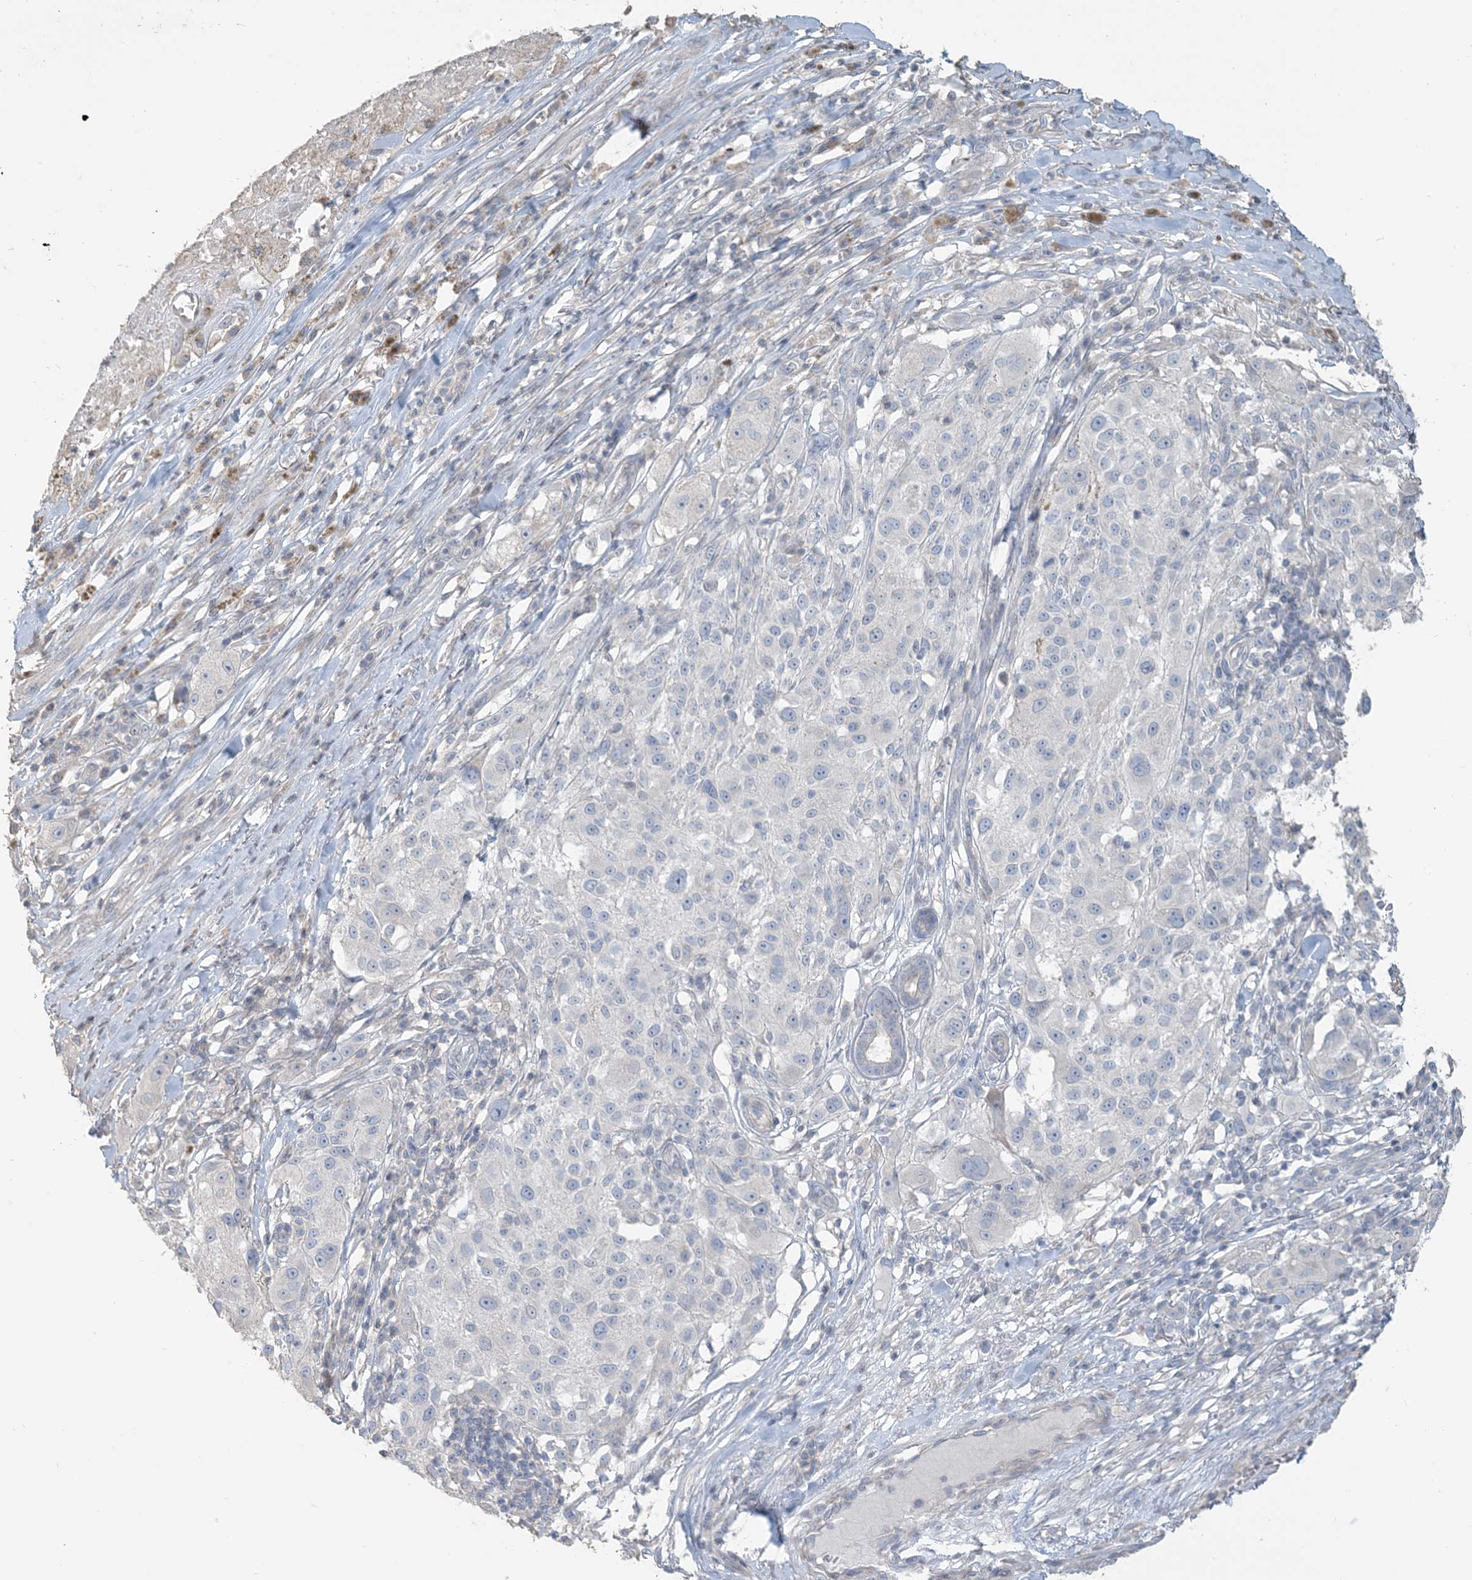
{"staining": {"intensity": "negative", "quantity": "none", "location": "none"}, "tissue": "melanoma", "cell_type": "Tumor cells", "image_type": "cancer", "snomed": [{"axis": "morphology", "description": "Necrosis, NOS"}, {"axis": "morphology", "description": "Malignant melanoma, NOS"}, {"axis": "topography", "description": "Skin"}], "caption": "Malignant melanoma was stained to show a protein in brown. There is no significant positivity in tumor cells.", "gene": "NPHS2", "patient": {"sex": "female", "age": 87}}